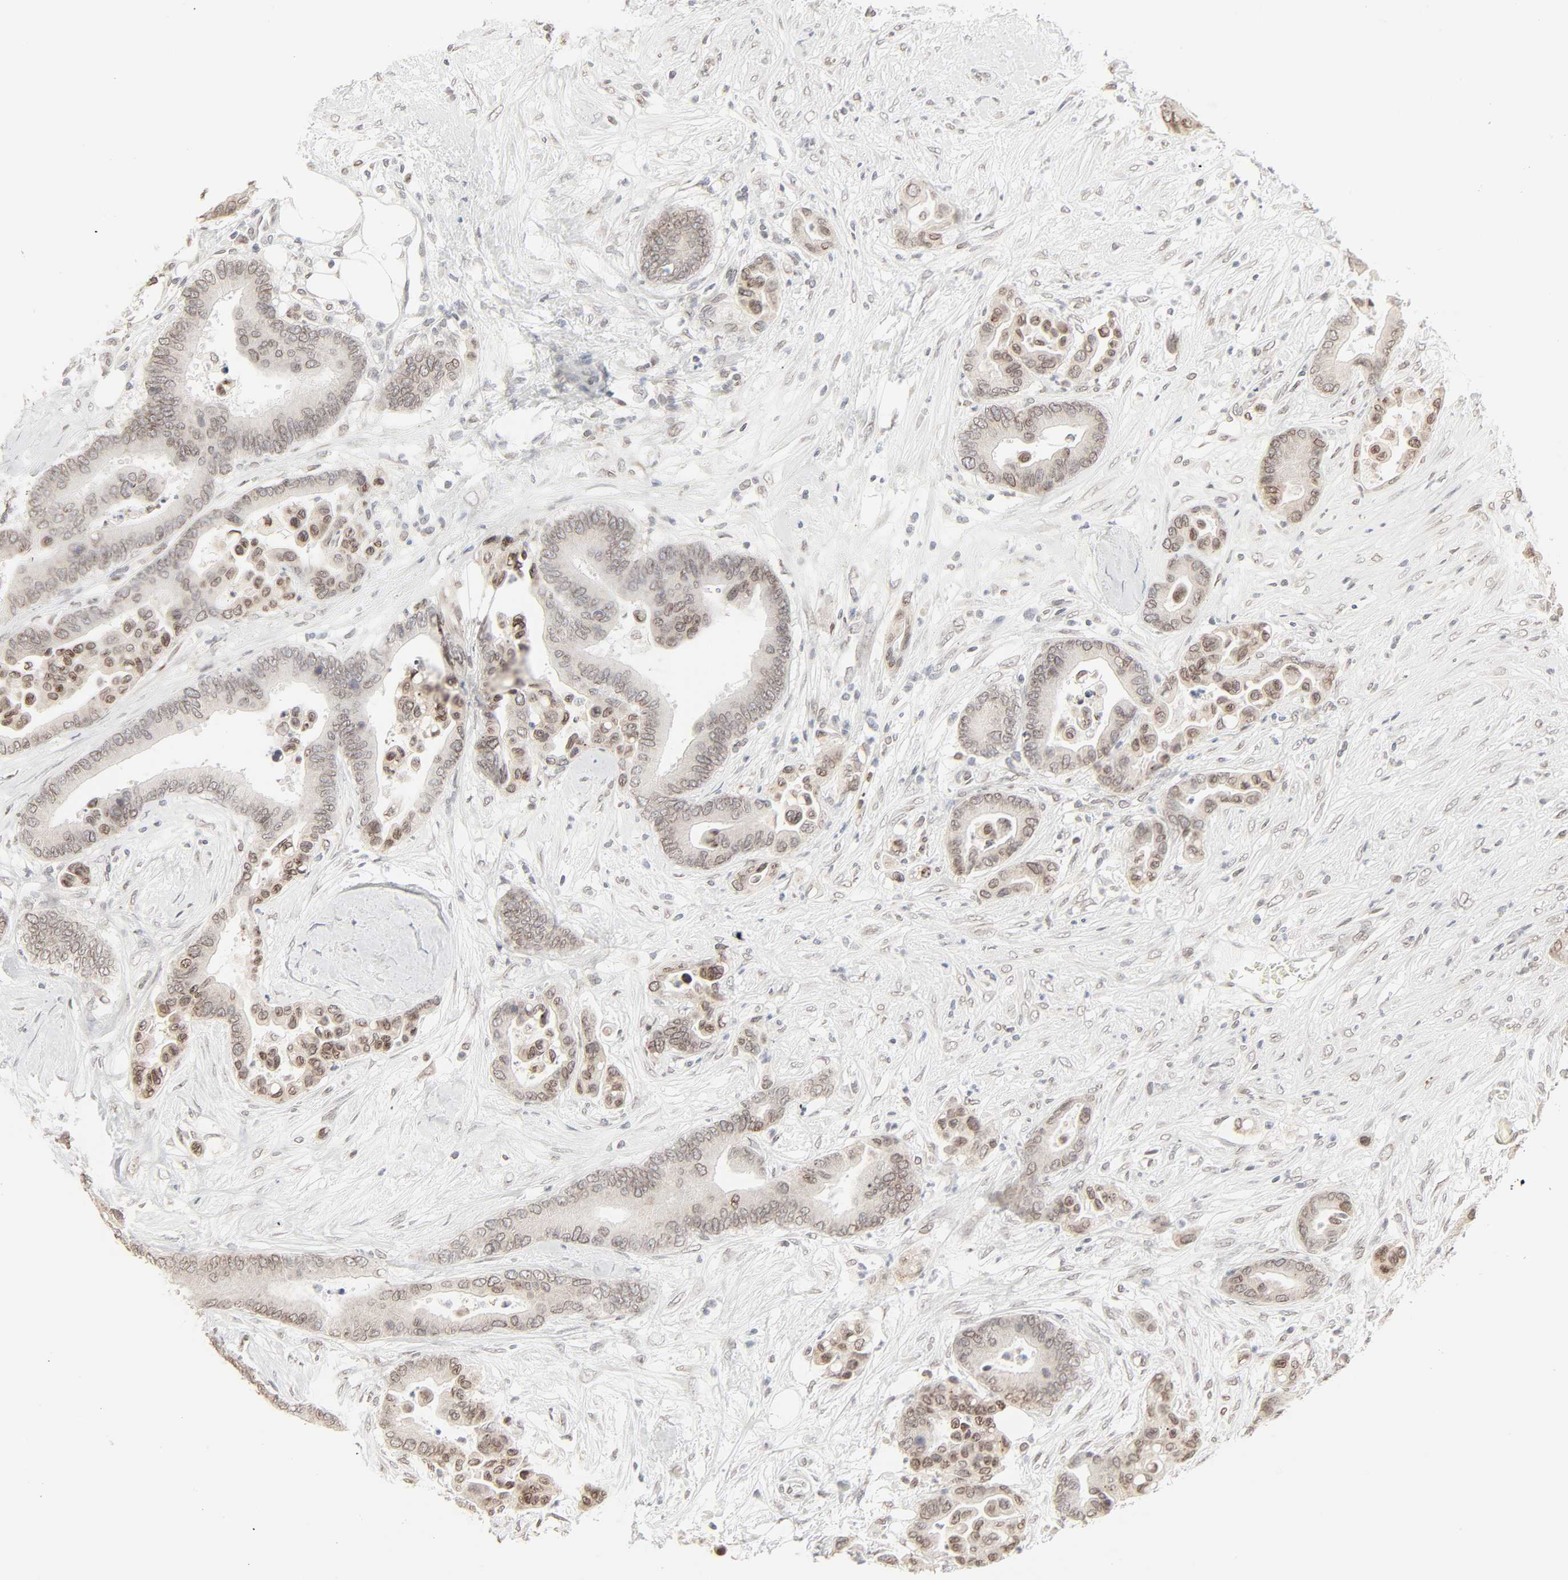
{"staining": {"intensity": "weak", "quantity": "25%-75%", "location": "cytoplasmic/membranous,nuclear"}, "tissue": "colorectal cancer", "cell_type": "Tumor cells", "image_type": "cancer", "snomed": [{"axis": "morphology", "description": "Adenocarcinoma, NOS"}, {"axis": "topography", "description": "Colon"}], "caption": "Tumor cells demonstrate low levels of weak cytoplasmic/membranous and nuclear staining in about 25%-75% of cells in human colorectal cancer. The staining was performed using DAB (3,3'-diaminobenzidine) to visualize the protein expression in brown, while the nuclei were stained in blue with hematoxylin (Magnification: 20x).", "gene": "MAD1L1", "patient": {"sex": "male", "age": 82}}